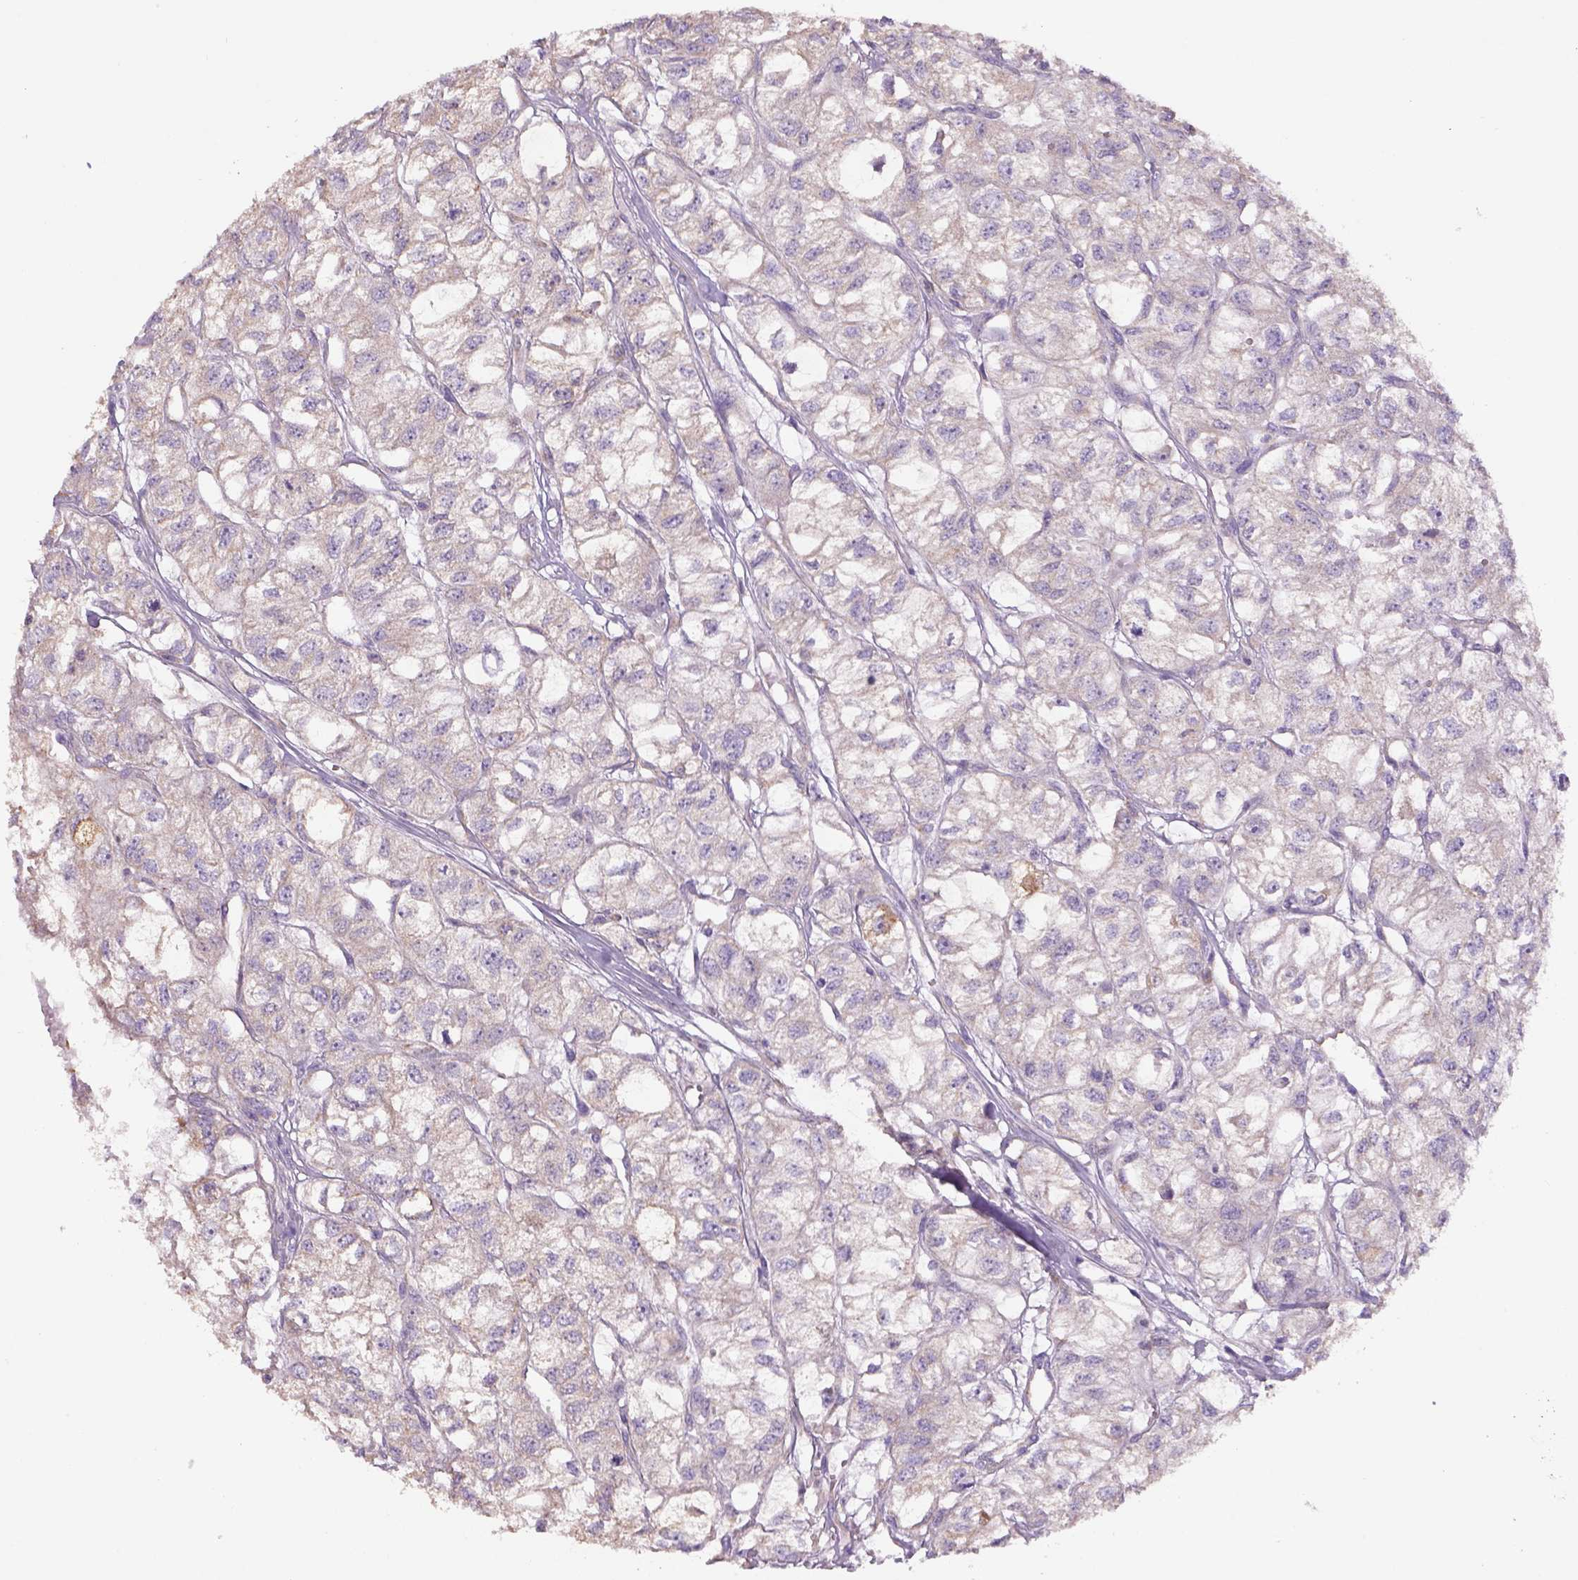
{"staining": {"intensity": "weak", "quantity": "25%-75%", "location": "cytoplasmic/membranous"}, "tissue": "renal cancer", "cell_type": "Tumor cells", "image_type": "cancer", "snomed": [{"axis": "morphology", "description": "Adenocarcinoma, NOS"}, {"axis": "topography", "description": "Kidney"}], "caption": "Brown immunohistochemical staining in human renal cancer shows weak cytoplasmic/membranous expression in about 25%-75% of tumor cells.", "gene": "NAALAD2", "patient": {"sex": "male", "age": 56}}